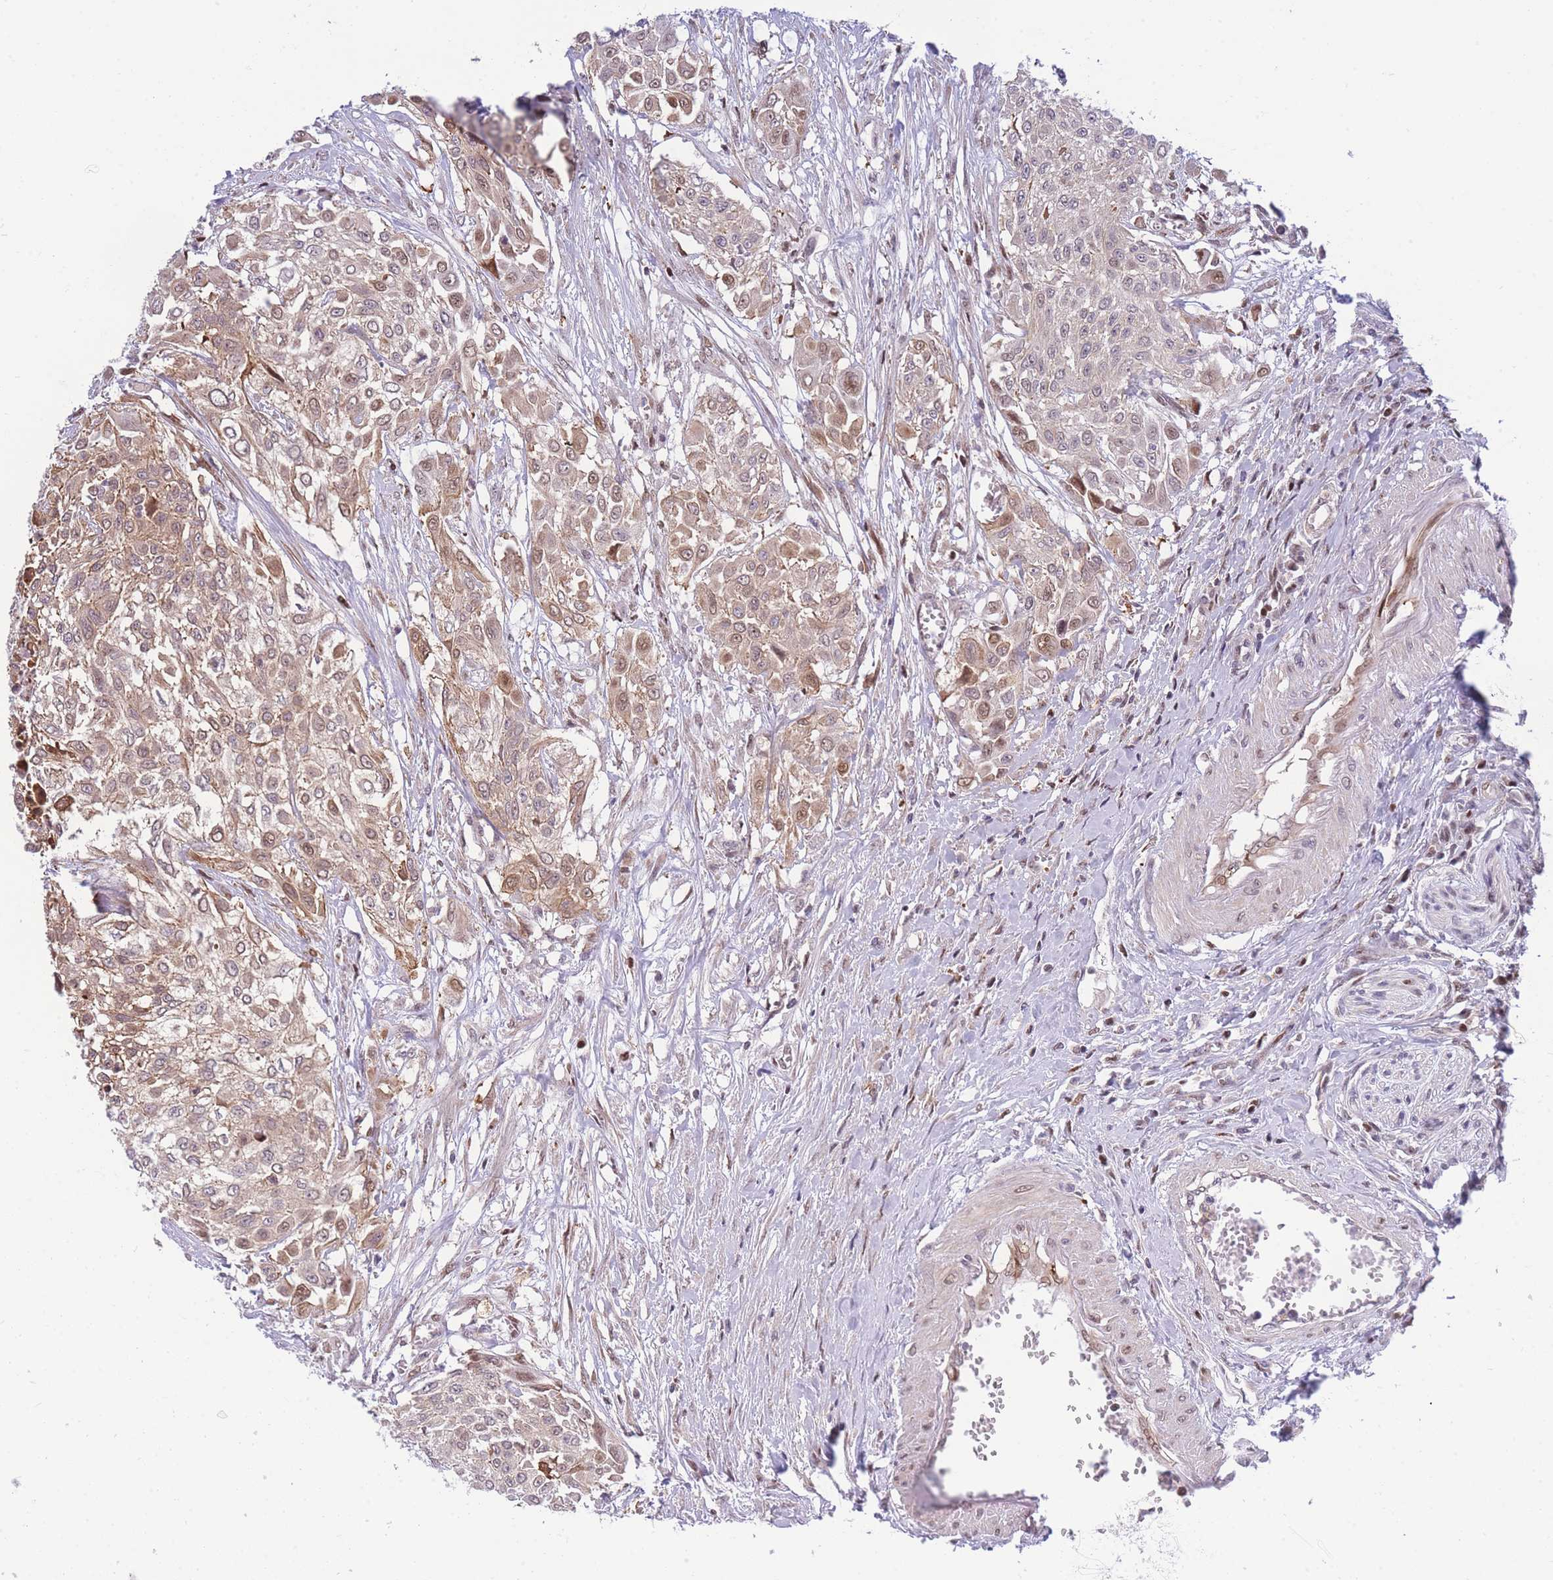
{"staining": {"intensity": "moderate", "quantity": "25%-75%", "location": "cytoplasmic/membranous,nuclear"}, "tissue": "urothelial cancer", "cell_type": "Tumor cells", "image_type": "cancer", "snomed": [{"axis": "morphology", "description": "Urothelial carcinoma, High grade"}, {"axis": "topography", "description": "Urinary bladder"}], "caption": "Moderate cytoplasmic/membranous and nuclear protein staining is present in approximately 25%-75% of tumor cells in high-grade urothelial carcinoma.", "gene": "CRACD", "patient": {"sex": "male", "age": 57}}